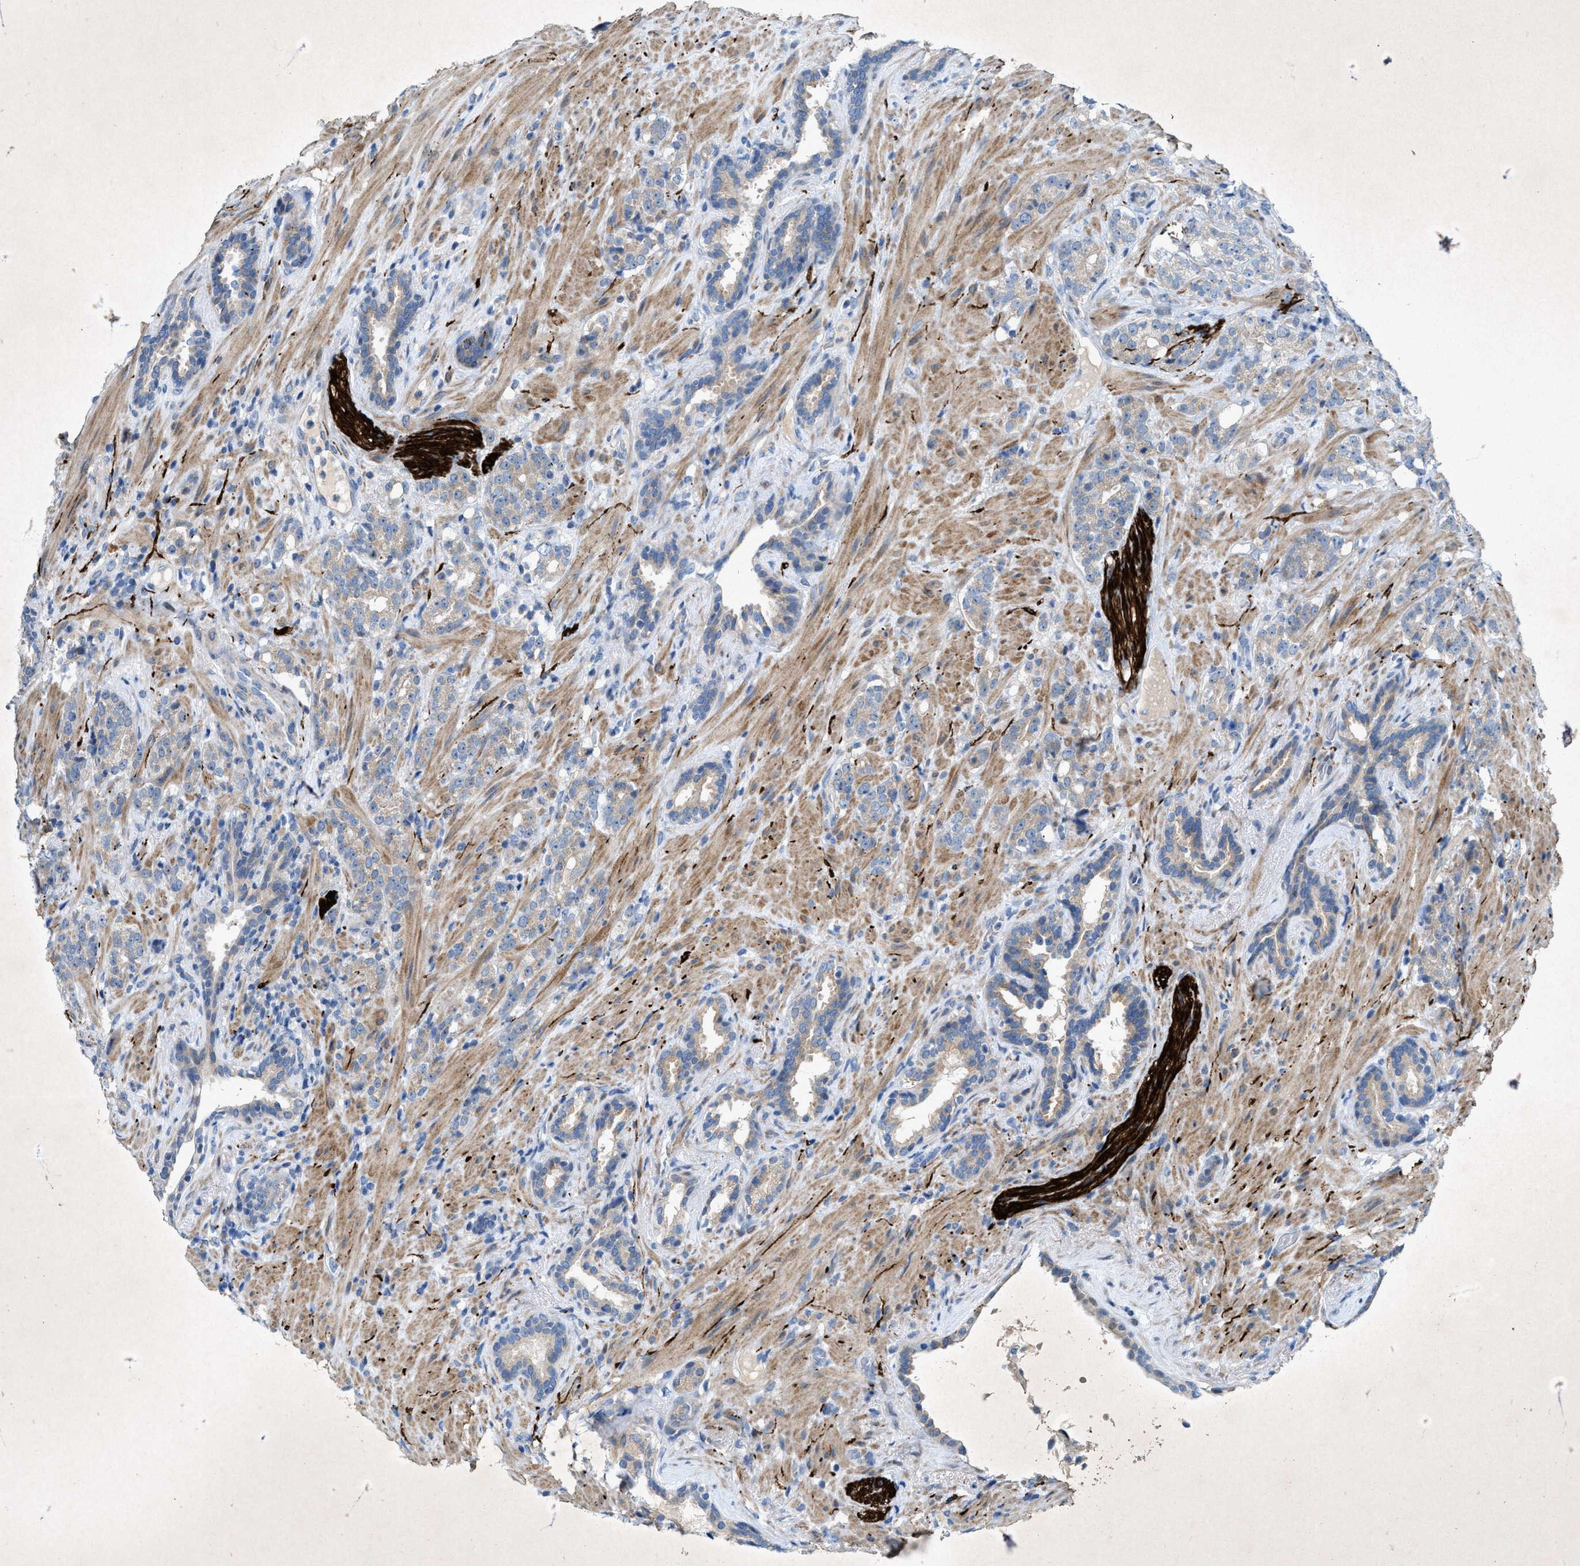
{"staining": {"intensity": "weak", "quantity": "25%-75%", "location": "cytoplasmic/membranous"}, "tissue": "prostate cancer", "cell_type": "Tumor cells", "image_type": "cancer", "snomed": [{"axis": "morphology", "description": "Adenocarcinoma, High grade"}, {"axis": "topography", "description": "Prostate"}], "caption": "IHC photomicrograph of prostate cancer (adenocarcinoma (high-grade)) stained for a protein (brown), which demonstrates low levels of weak cytoplasmic/membranous positivity in approximately 25%-75% of tumor cells.", "gene": "URGCP", "patient": {"sex": "male", "age": 71}}